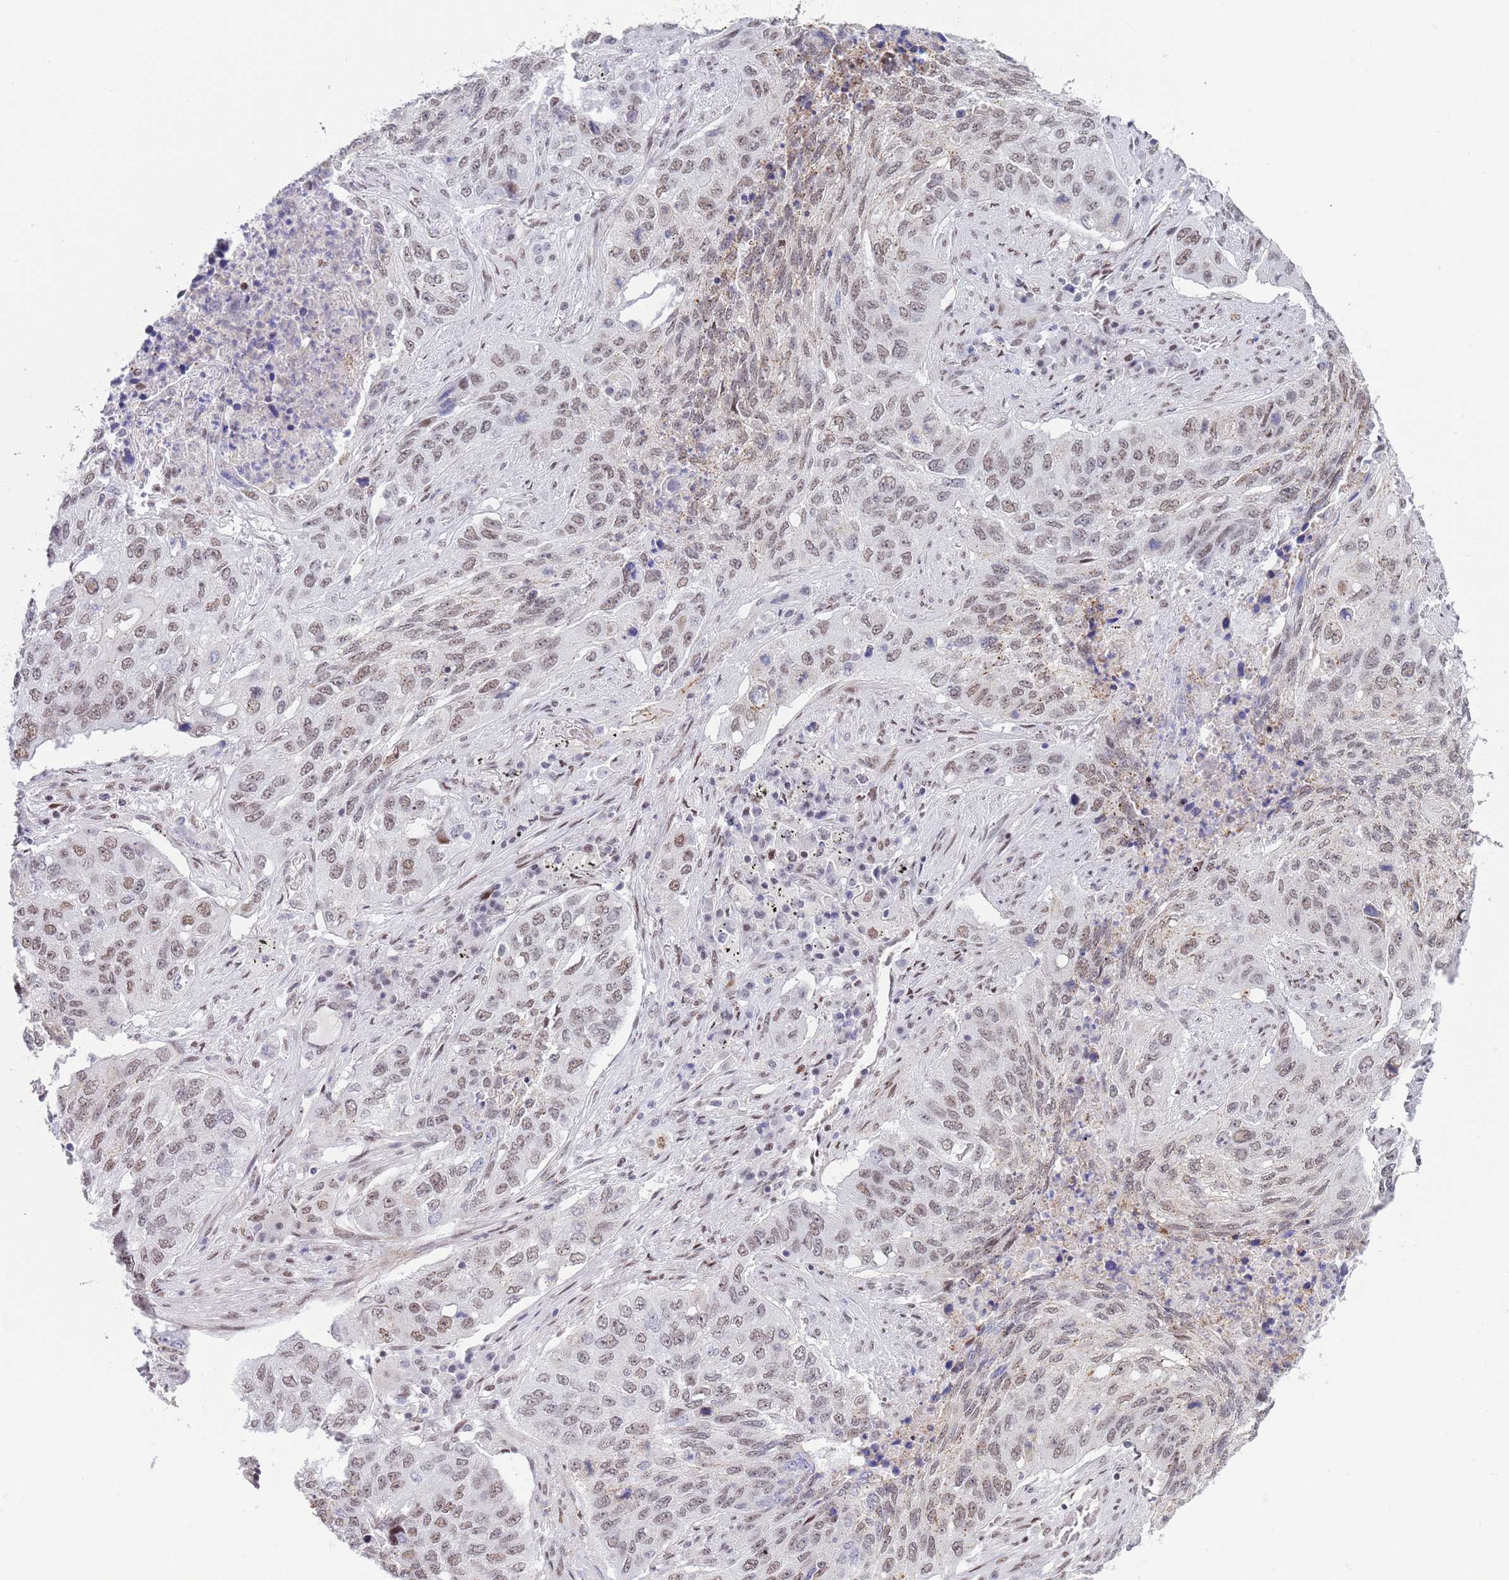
{"staining": {"intensity": "moderate", "quantity": ">75%", "location": "nuclear"}, "tissue": "lung cancer", "cell_type": "Tumor cells", "image_type": "cancer", "snomed": [{"axis": "morphology", "description": "Squamous cell carcinoma, NOS"}, {"axis": "topography", "description": "Lung"}], "caption": "High-power microscopy captured an IHC histopathology image of lung cancer, revealing moderate nuclear expression in about >75% of tumor cells. (IHC, brightfield microscopy, high magnification).", "gene": "ZNF382", "patient": {"sex": "female", "age": 63}}